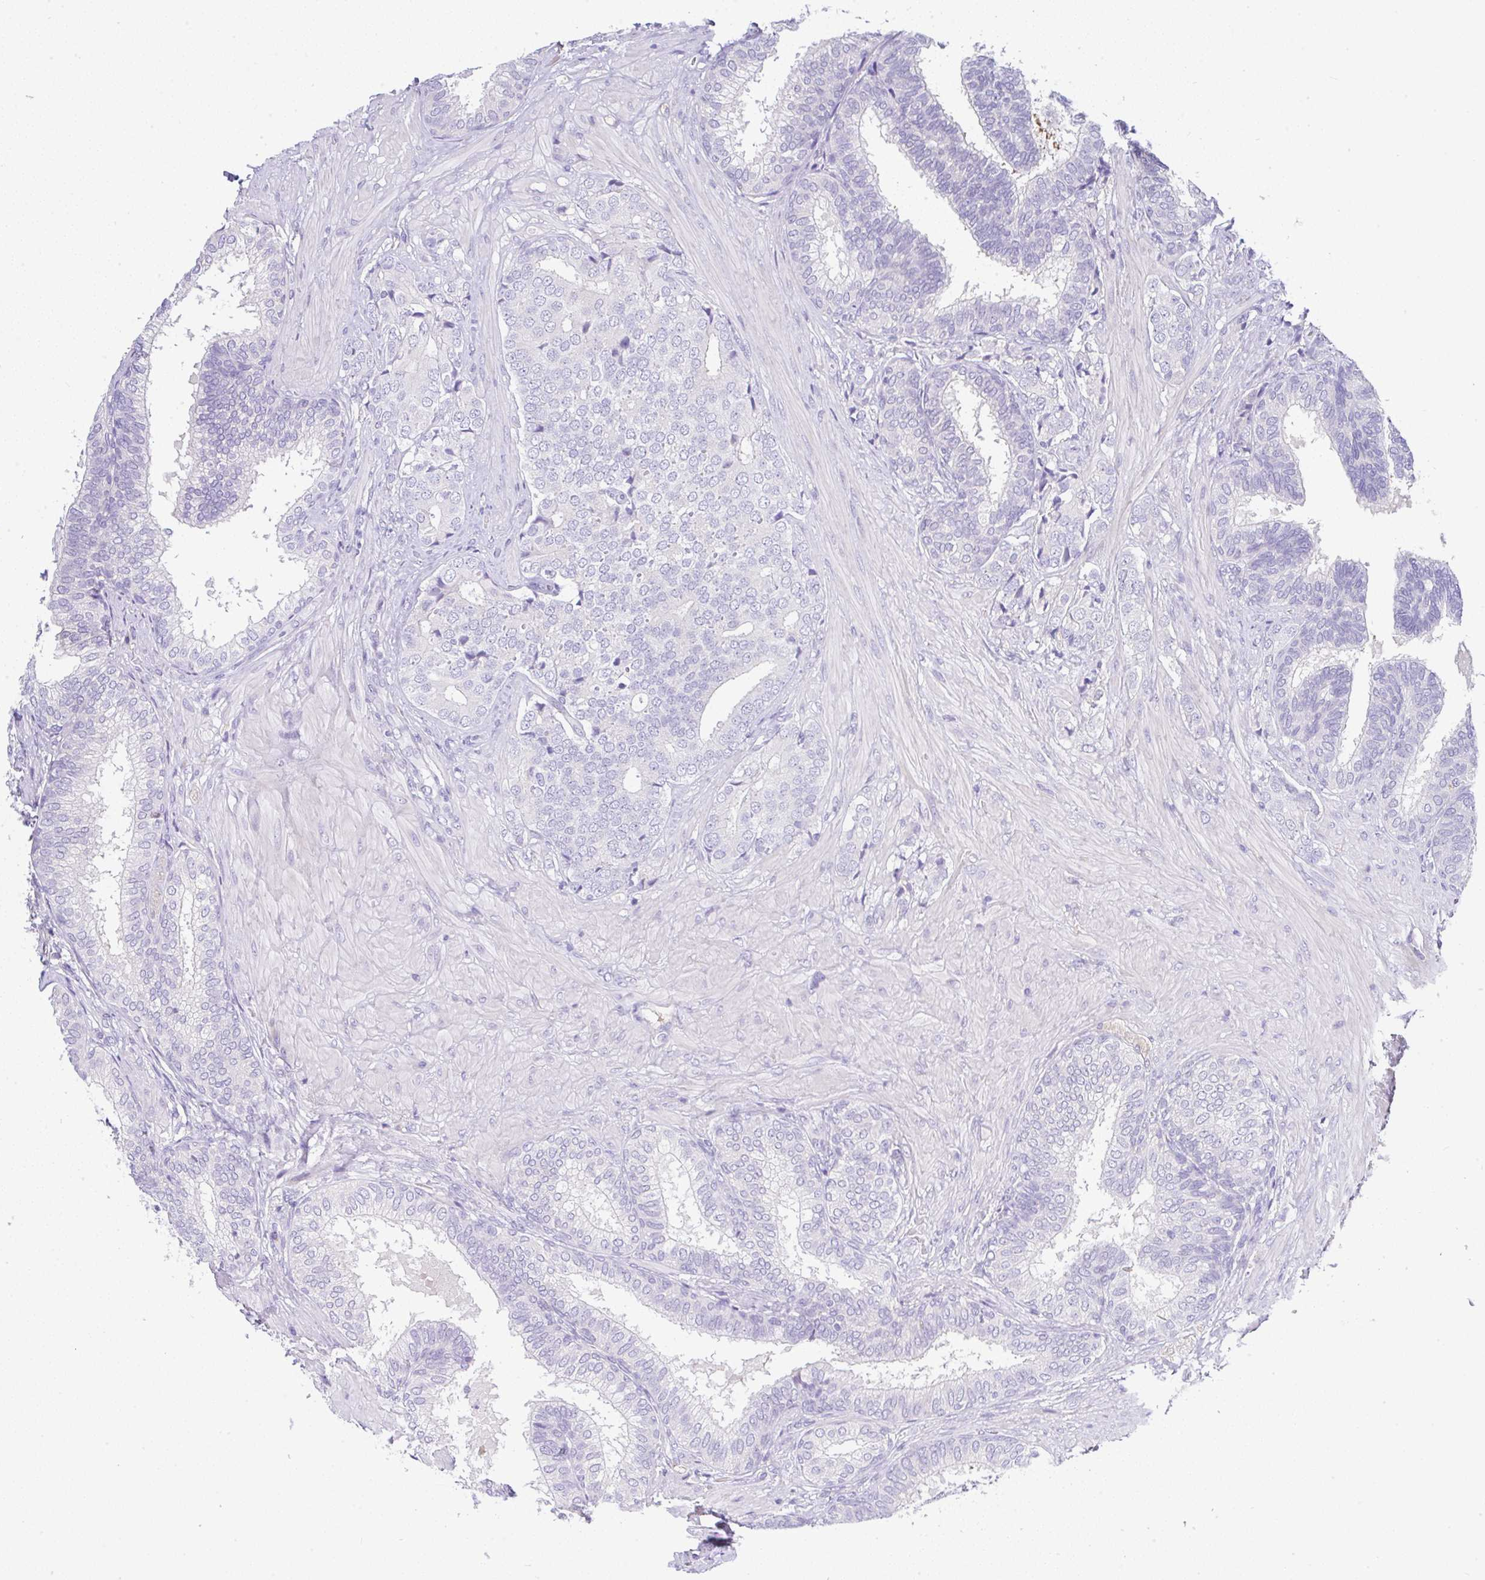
{"staining": {"intensity": "negative", "quantity": "none", "location": "none"}, "tissue": "prostate cancer", "cell_type": "Tumor cells", "image_type": "cancer", "snomed": [{"axis": "morphology", "description": "Adenocarcinoma, High grade"}, {"axis": "topography", "description": "Prostate"}], "caption": "Image shows no protein staining in tumor cells of adenocarcinoma (high-grade) (prostate) tissue.", "gene": "SERPINE3", "patient": {"sex": "male", "age": 62}}